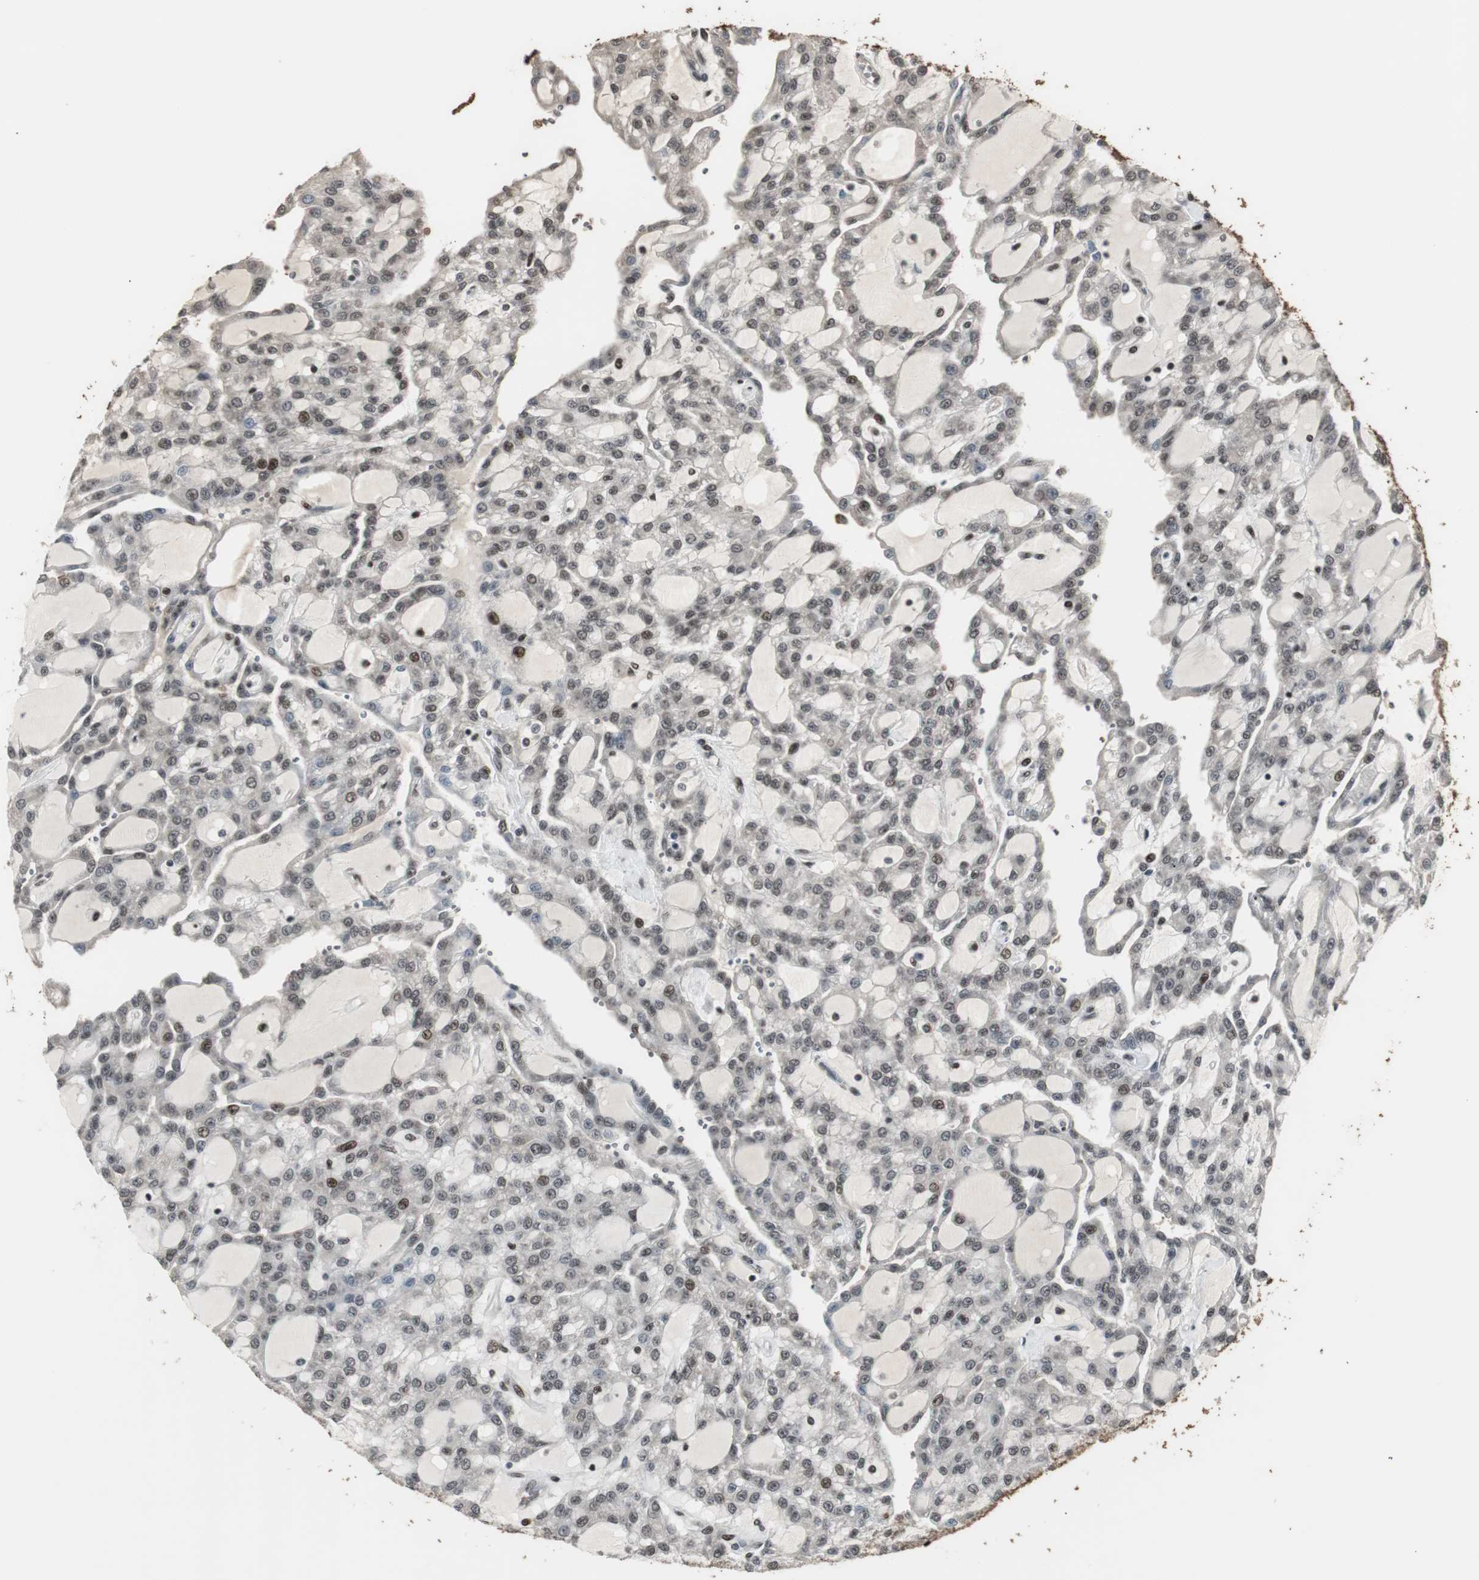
{"staining": {"intensity": "moderate", "quantity": ">75%", "location": "nuclear"}, "tissue": "renal cancer", "cell_type": "Tumor cells", "image_type": "cancer", "snomed": [{"axis": "morphology", "description": "Adenocarcinoma, NOS"}, {"axis": "topography", "description": "Kidney"}], "caption": "Immunohistochemical staining of human renal cancer shows medium levels of moderate nuclear expression in about >75% of tumor cells.", "gene": "TAF5", "patient": {"sex": "male", "age": 63}}